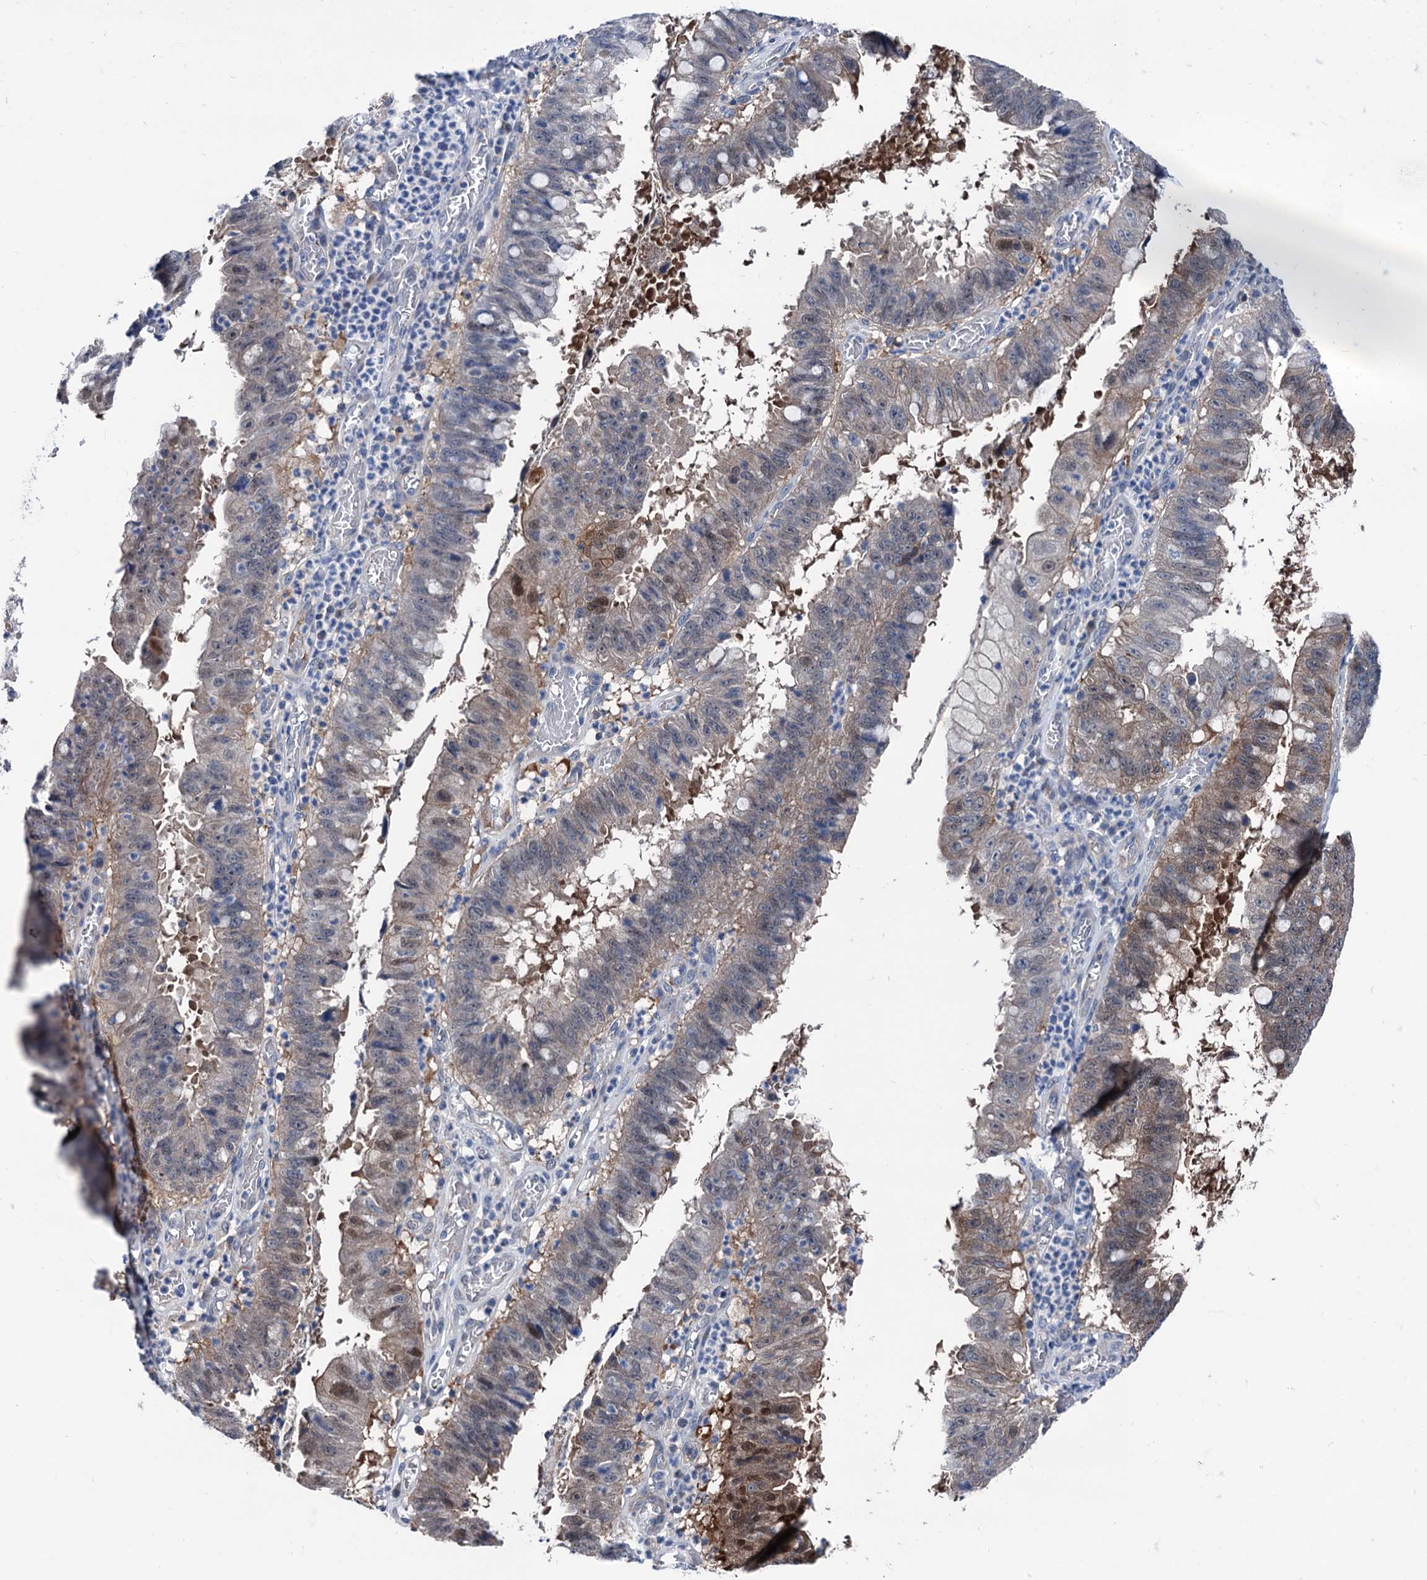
{"staining": {"intensity": "moderate", "quantity": "25%-75%", "location": "cytoplasmic/membranous,nuclear"}, "tissue": "stomach cancer", "cell_type": "Tumor cells", "image_type": "cancer", "snomed": [{"axis": "morphology", "description": "Adenocarcinoma, NOS"}, {"axis": "topography", "description": "Stomach"}], "caption": "Adenocarcinoma (stomach) stained for a protein reveals moderate cytoplasmic/membranous and nuclear positivity in tumor cells. Immunohistochemistry (ihc) stains the protein in brown and the nuclei are stained blue.", "gene": "GLO1", "patient": {"sex": "male", "age": 59}}